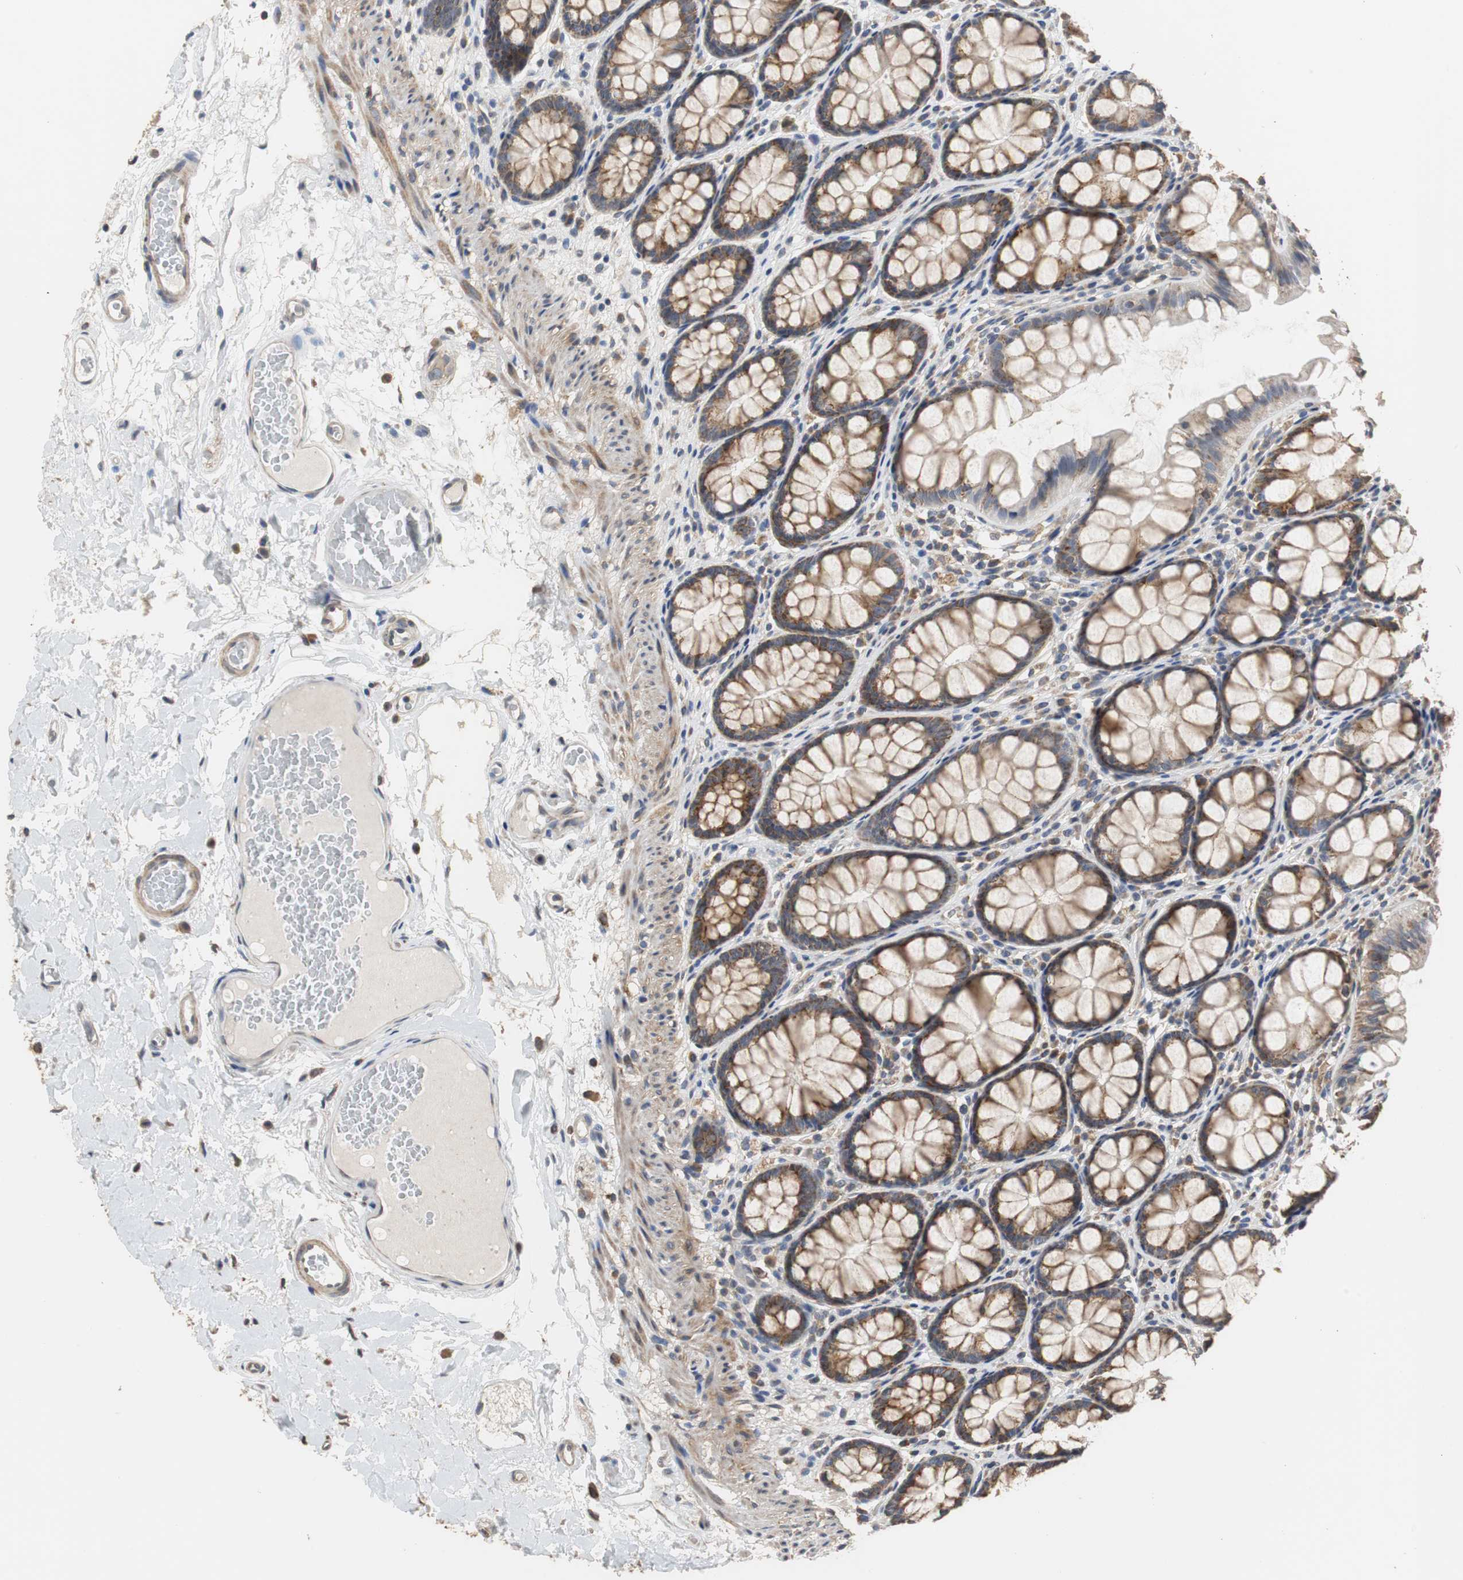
{"staining": {"intensity": "weak", "quantity": ">75%", "location": "cytoplasmic/membranous"}, "tissue": "colon", "cell_type": "Endothelial cells", "image_type": "normal", "snomed": [{"axis": "morphology", "description": "Normal tissue, NOS"}, {"axis": "topography", "description": "Colon"}], "caption": "Immunohistochemistry photomicrograph of benign colon: human colon stained using immunohistochemistry demonstrates low levels of weak protein expression localized specifically in the cytoplasmic/membranous of endothelial cells, appearing as a cytoplasmic/membranous brown color.", "gene": "HMGCL", "patient": {"sex": "female", "age": 55}}